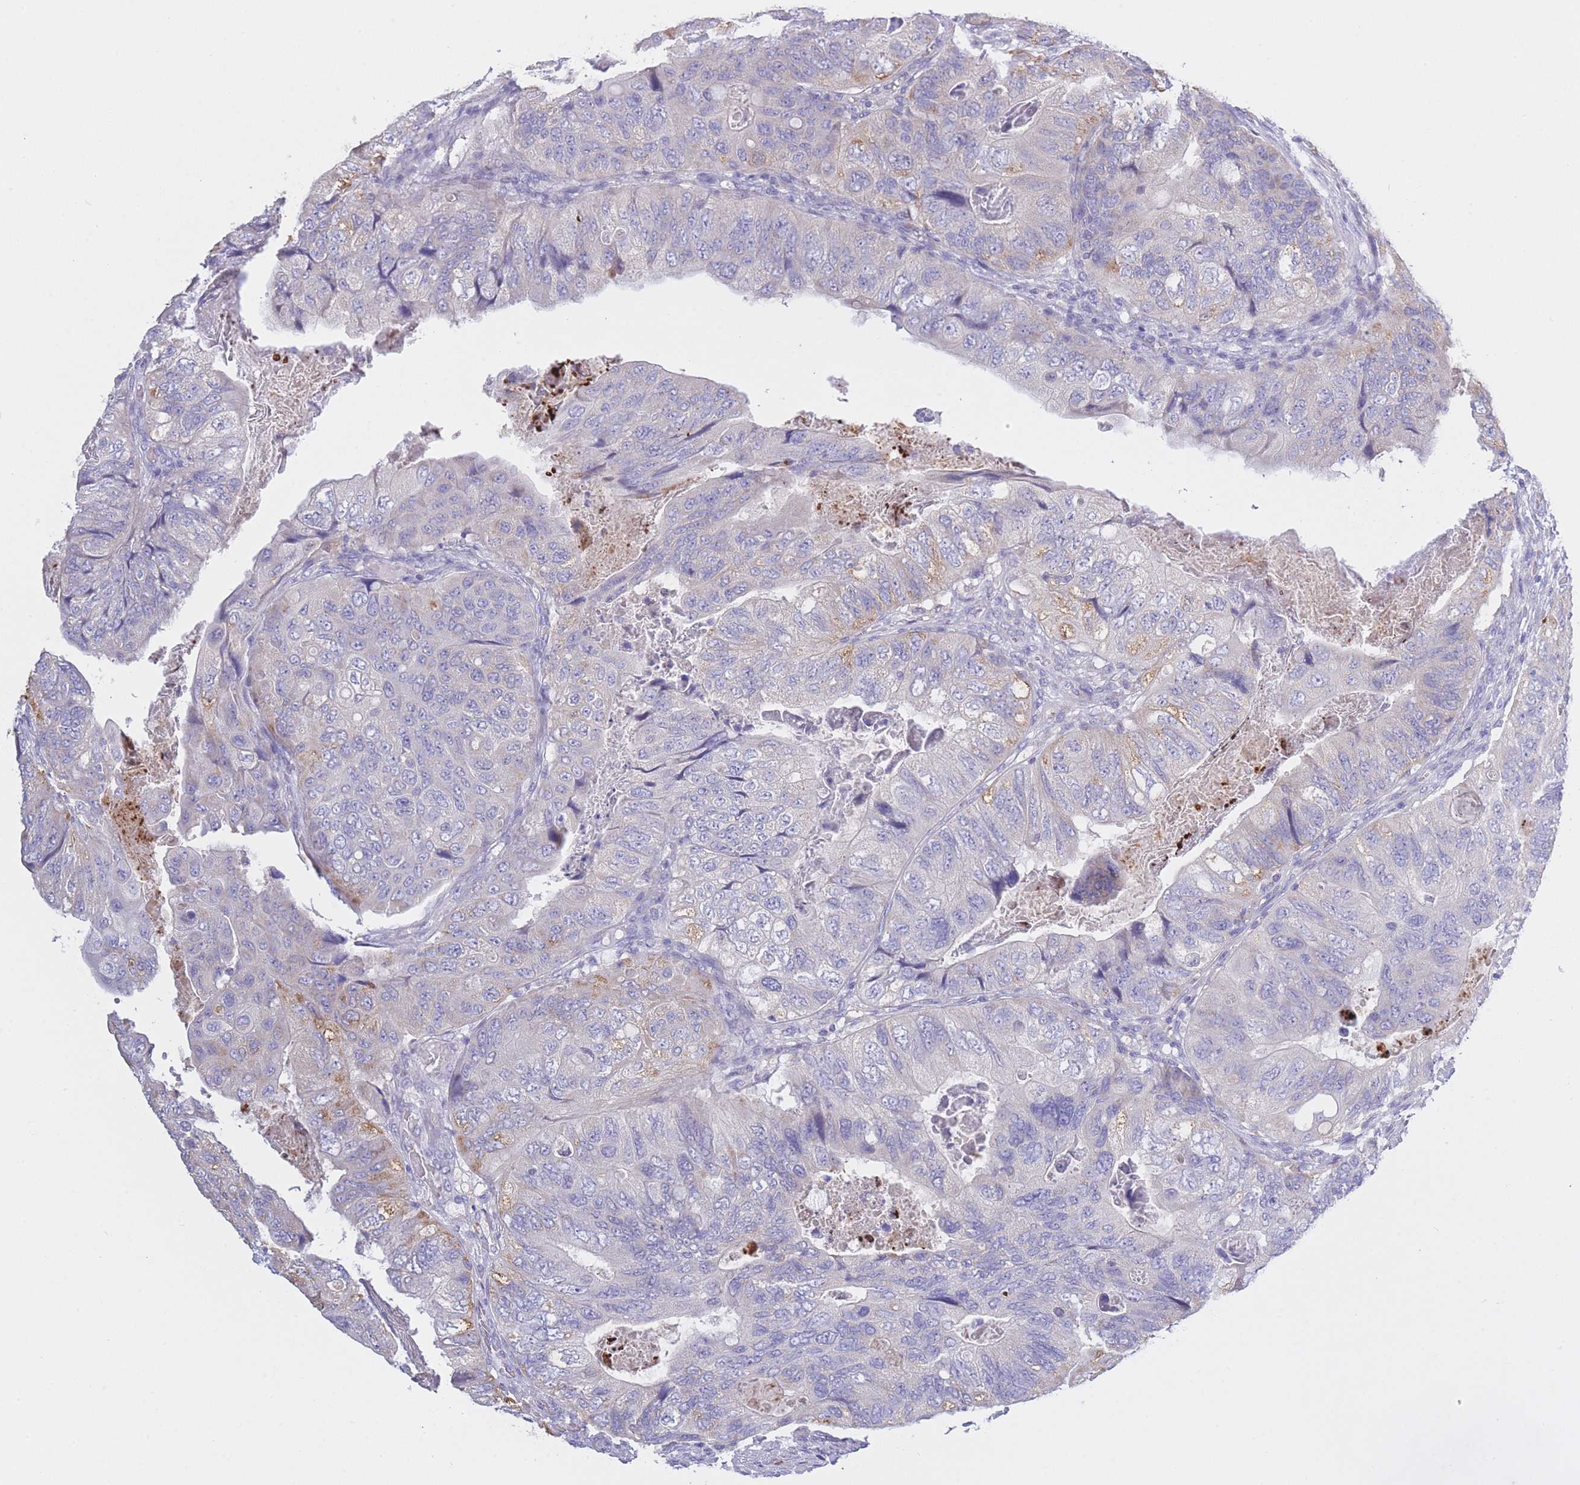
{"staining": {"intensity": "weak", "quantity": "<25%", "location": "cytoplasmic/membranous"}, "tissue": "colorectal cancer", "cell_type": "Tumor cells", "image_type": "cancer", "snomed": [{"axis": "morphology", "description": "Adenocarcinoma, NOS"}, {"axis": "topography", "description": "Rectum"}], "caption": "Tumor cells show no significant expression in colorectal cancer (adenocarcinoma).", "gene": "CENPM", "patient": {"sex": "male", "age": 63}}